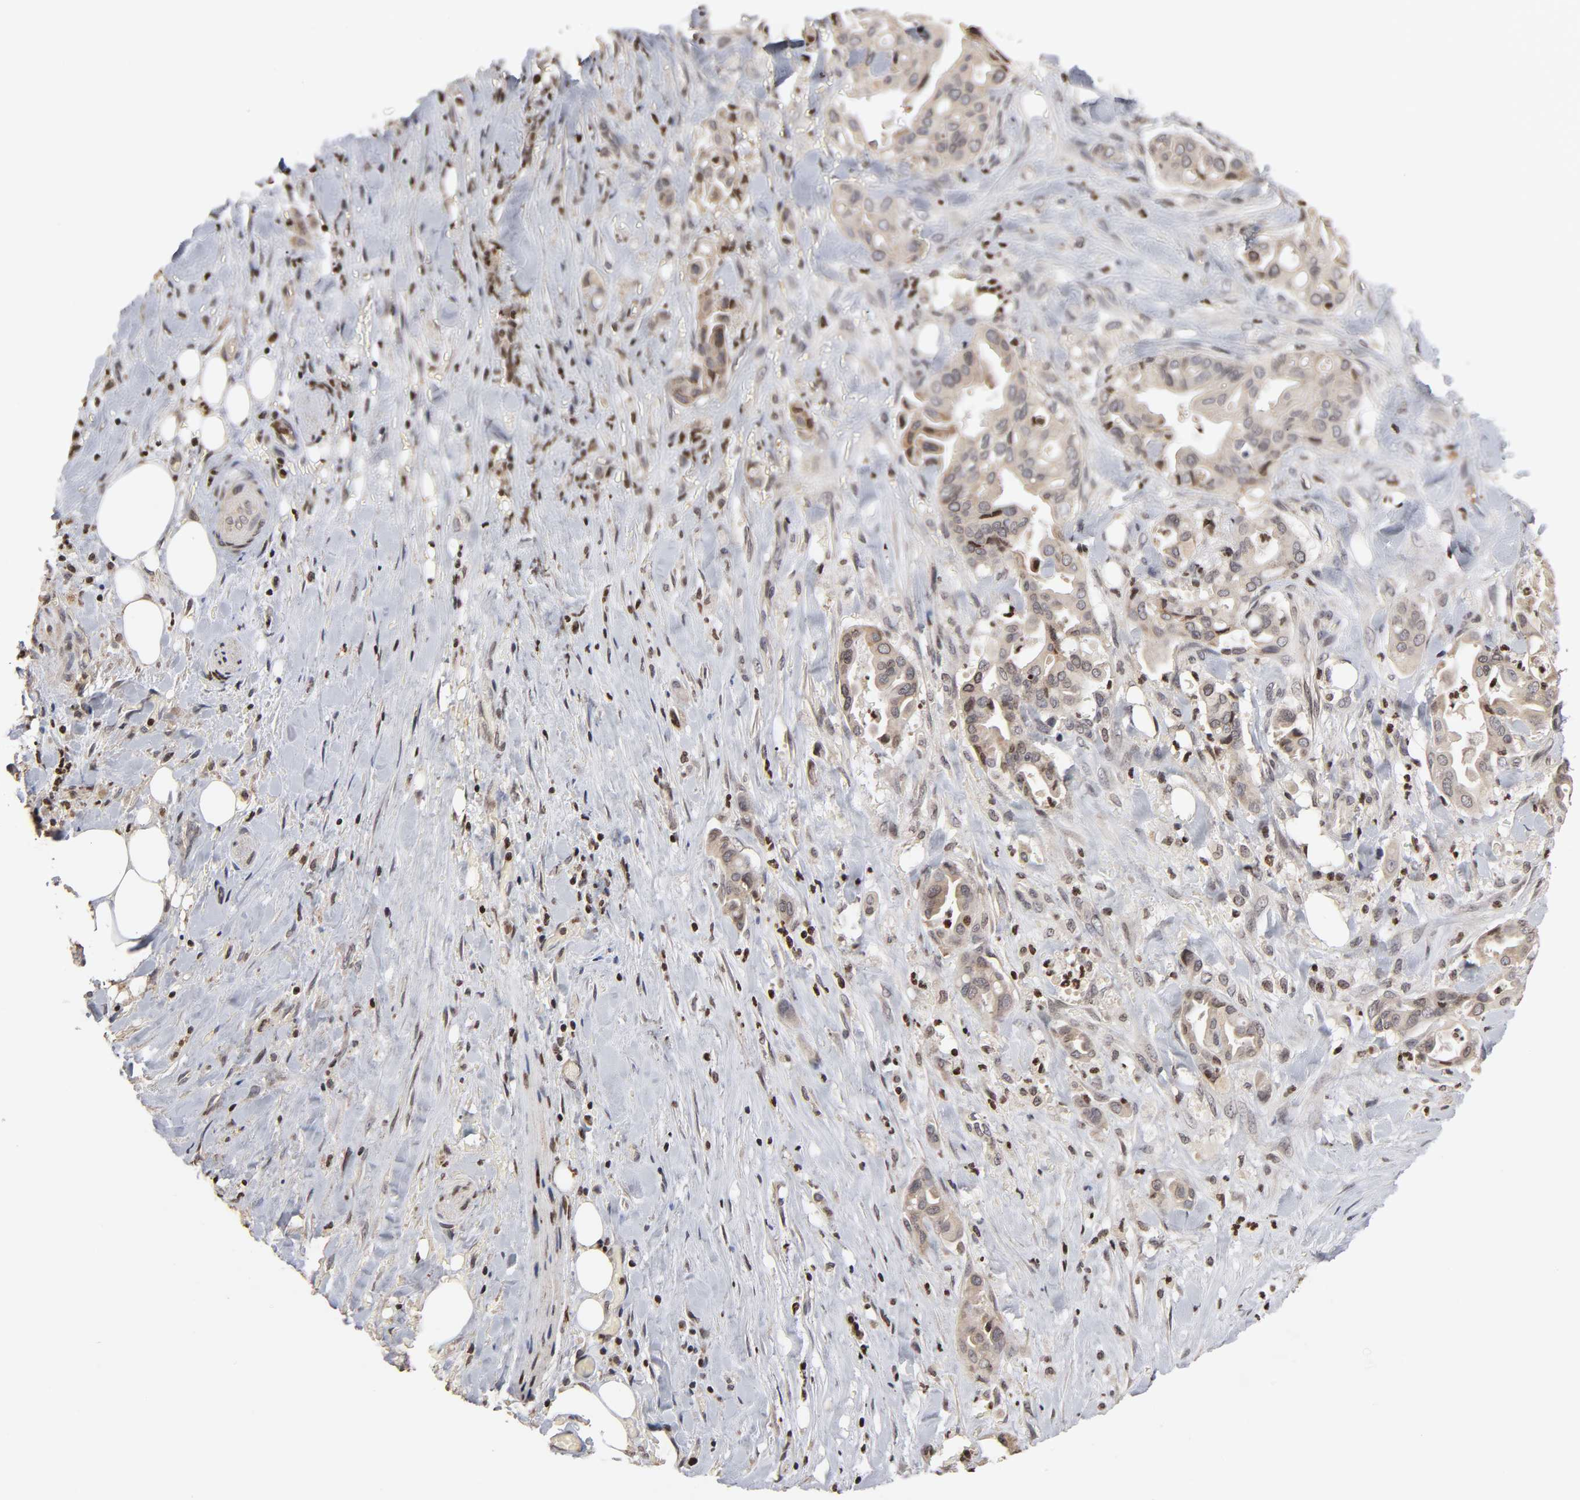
{"staining": {"intensity": "weak", "quantity": "25%-75%", "location": "cytoplasmic/membranous"}, "tissue": "liver cancer", "cell_type": "Tumor cells", "image_type": "cancer", "snomed": [{"axis": "morphology", "description": "Cholangiocarcinoma"}, {"axis": "topography", "description": "Liver"}], "caption": "A brown stain highlights weak cytoplasmic/membranous expression of a protein in liver cancer tumor cells. (IHC, brightfield microscopy, high magnification).", "gene": "ZNF473", "patient": {"sex": "female", "age": 68}}